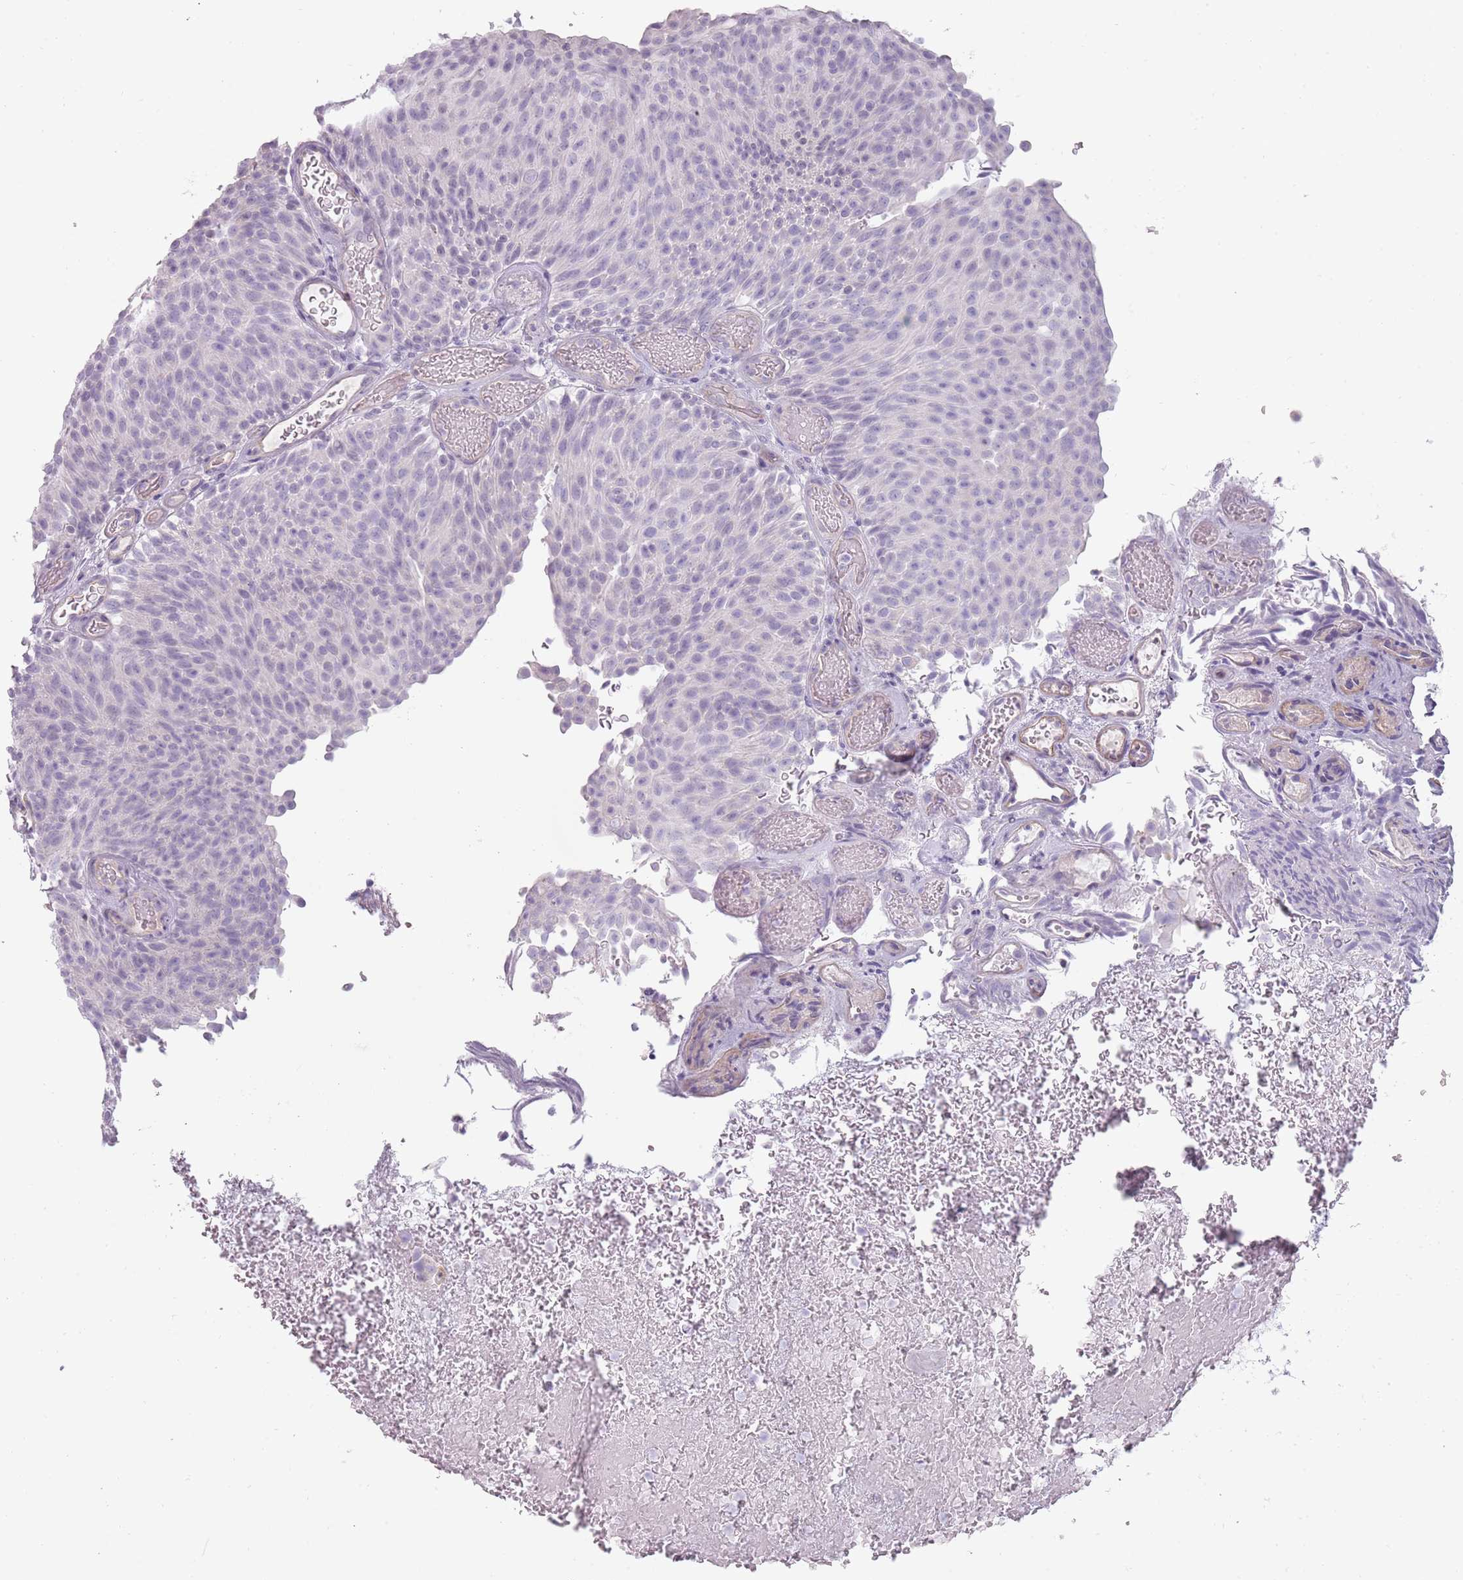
{"staining": {"intensity": "negative", "quantity": "none", "location": "none"}, "tissue": "urothelial cancer", "cell_type": "Tumor cells", "image_type": "cancer", "snomed": [{"axis": "morphology", "description": "Urothelial carcinoma, Low grade"}, {"axis": "topography", "description": "Urinary bladder"}], "caption": "High magnification brightfield microscopy of urothelial cancer stained with DAB (3,3'-diaminobenzidine) (brown) and counterstained with hematoxylin (blue): tumor cells show no significant staining. The staining is performed using DAB brown chromogen with nuclei counter-stained in using hematoxylin.", "gene": "RFX2", "patient": {"sex": "male", "age": 78}}